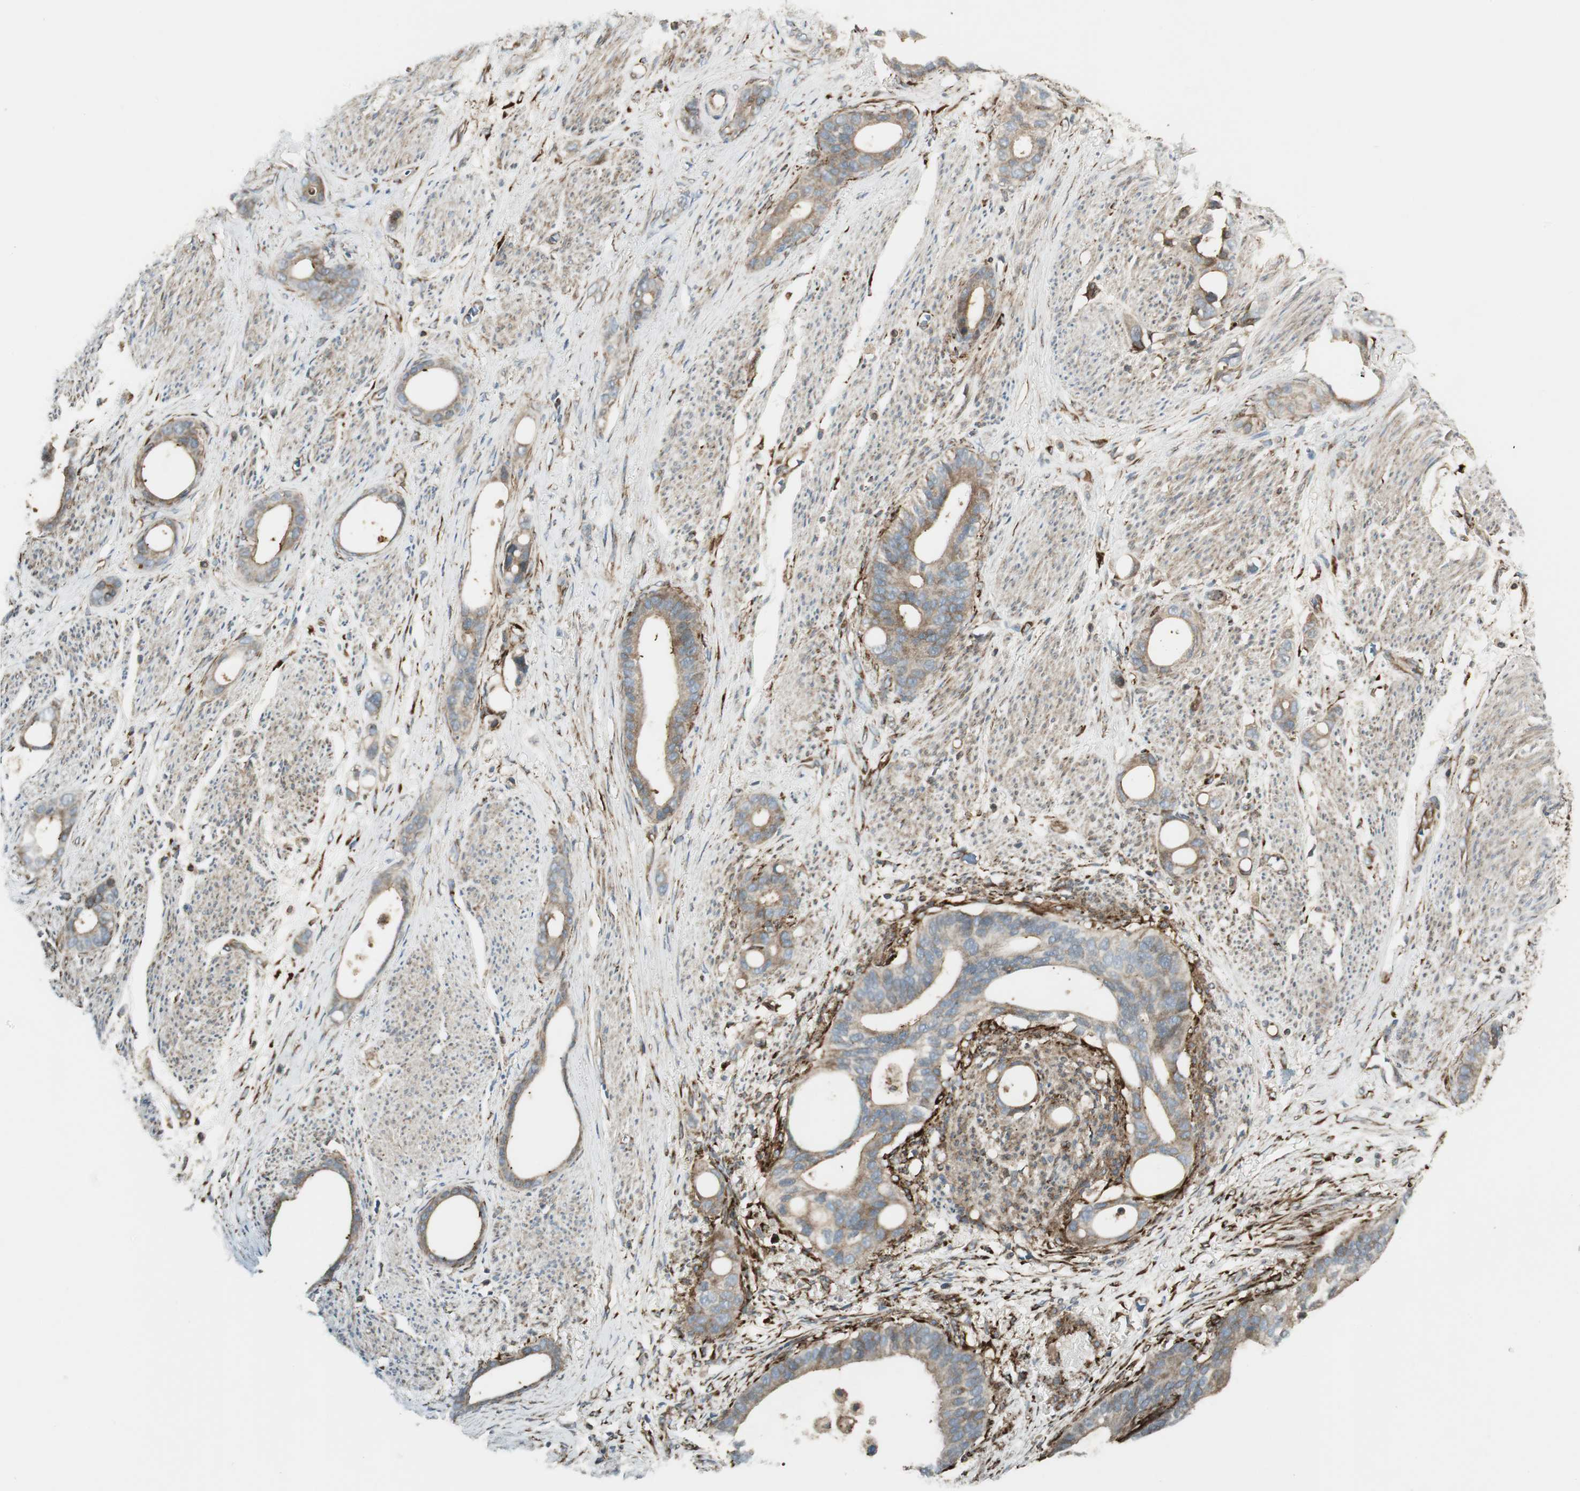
{"staining": {"intensity": "weak", "quantity": ">75%", "location": "cytoplasmic/membranous"}, "tissue": "stomach cancer", "cell_type": "Tumor cells", "image_type": "cancer", "snomed": [{"axis": "morphology", "description": "Adenocarcinoma, NOS"}, {"axis": "topography", "description": "Stomach"}], "caption": "Stomach adenocarcinoma stained for a protein (brown) demonstrates weak cytoplasmic/membranous positive expression in about >75% of tumor cells.", "gene": "PRKG1", "patient": {"sex": "female", "age": 75}}